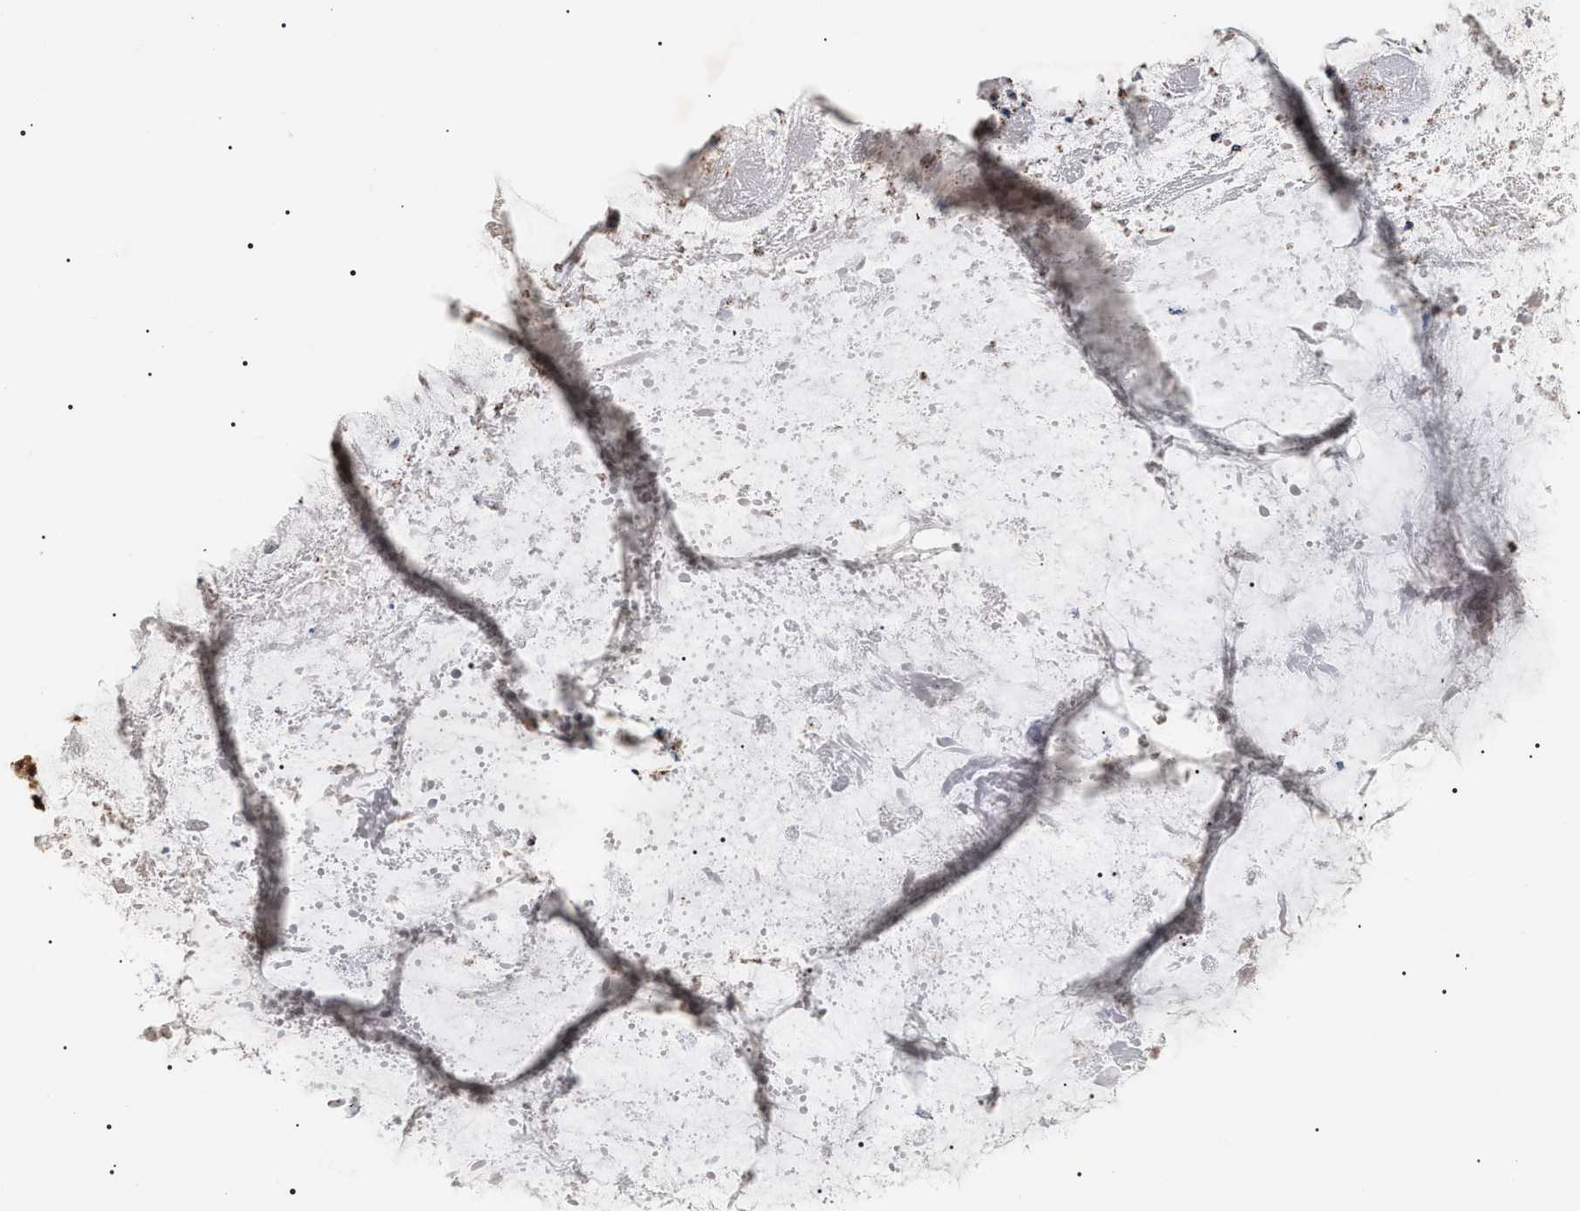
{"staining": {"intensity": "moderate", "quantity": ">75%", "location": "cytoplasmic/membranous"}, "tissue": "ovarian cancer", "cell_type": "Tumor cells", "image_type": "cancer", "snomed": [{"axis": "morphology", "description": "Cystadenocarcinoma, mucinous, NOS"}, {"axis": "topography", "description": "Ovary"}], "caption": "Approximately >75% of tumor cells in mucinous cystadenocarcinoma (ovarian) exhibit moderate cytoplasmic/membranous protein staining as visualized by brown immunohistochemical staining.", "gene": "HSD17B11", "patient": {"sex": "female", "age": 80}}